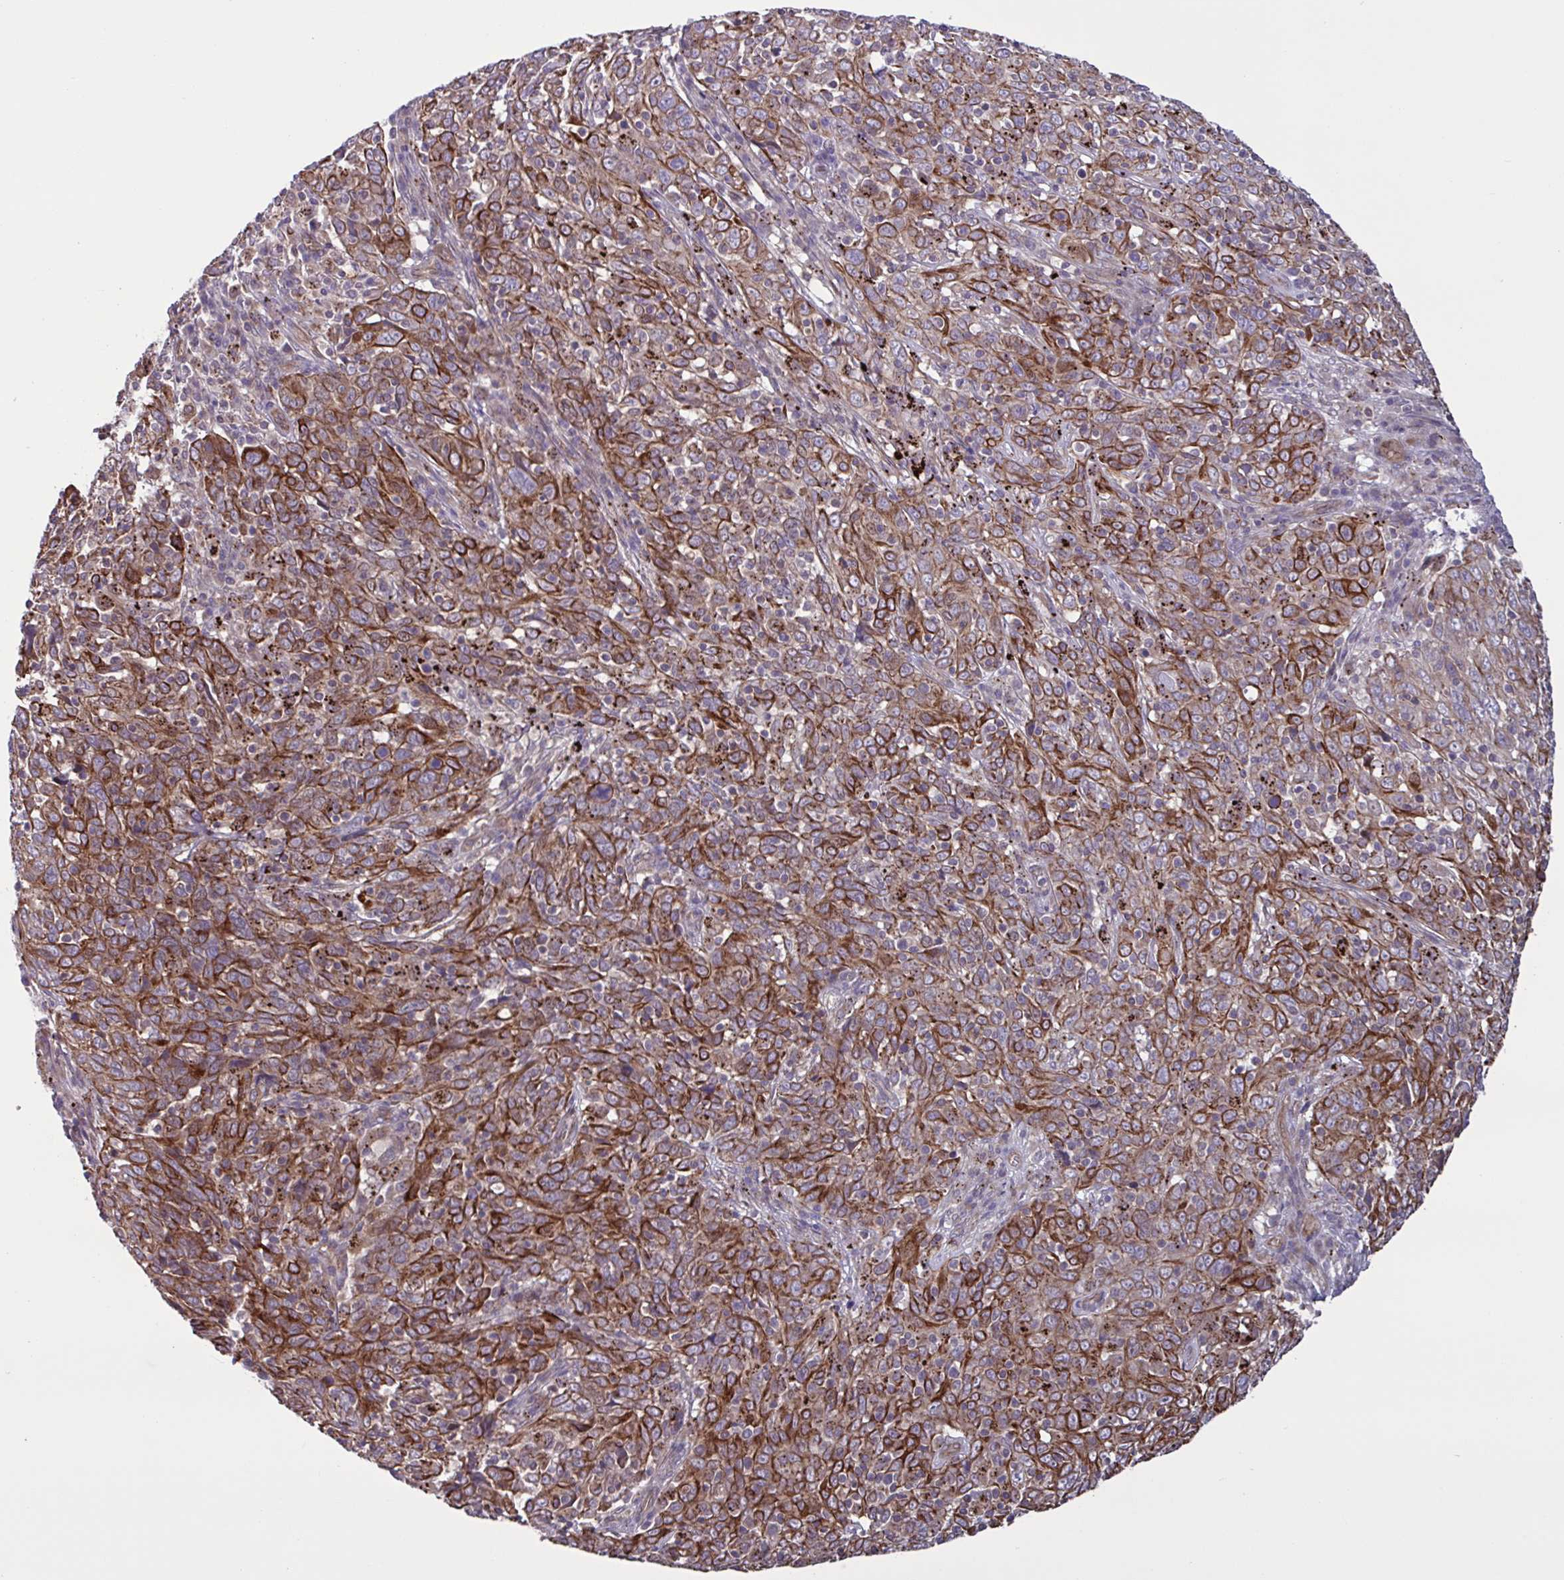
{"staining": {"intensity": "strong", "quantity": ">75%", "location": "cytoplasmic/membranous"}, "tissue": "cervical cancer", "cell_type": "Tumor cells", "image_type": "cancer", "snomed": [{"axis": "morphology", "description": "Squamous cell carcinoma, NOS"}, {"axis": "topography", "description": "Cervix"}], "caption": "Brown immunohistochemical staining in human cervical squamous cell carcinoma shows strong cytoplasmic/membranous staining in approximately >75% of tumor cells.", "gene": "GLTP", "patient": {"sex": "female", "age": 46}}